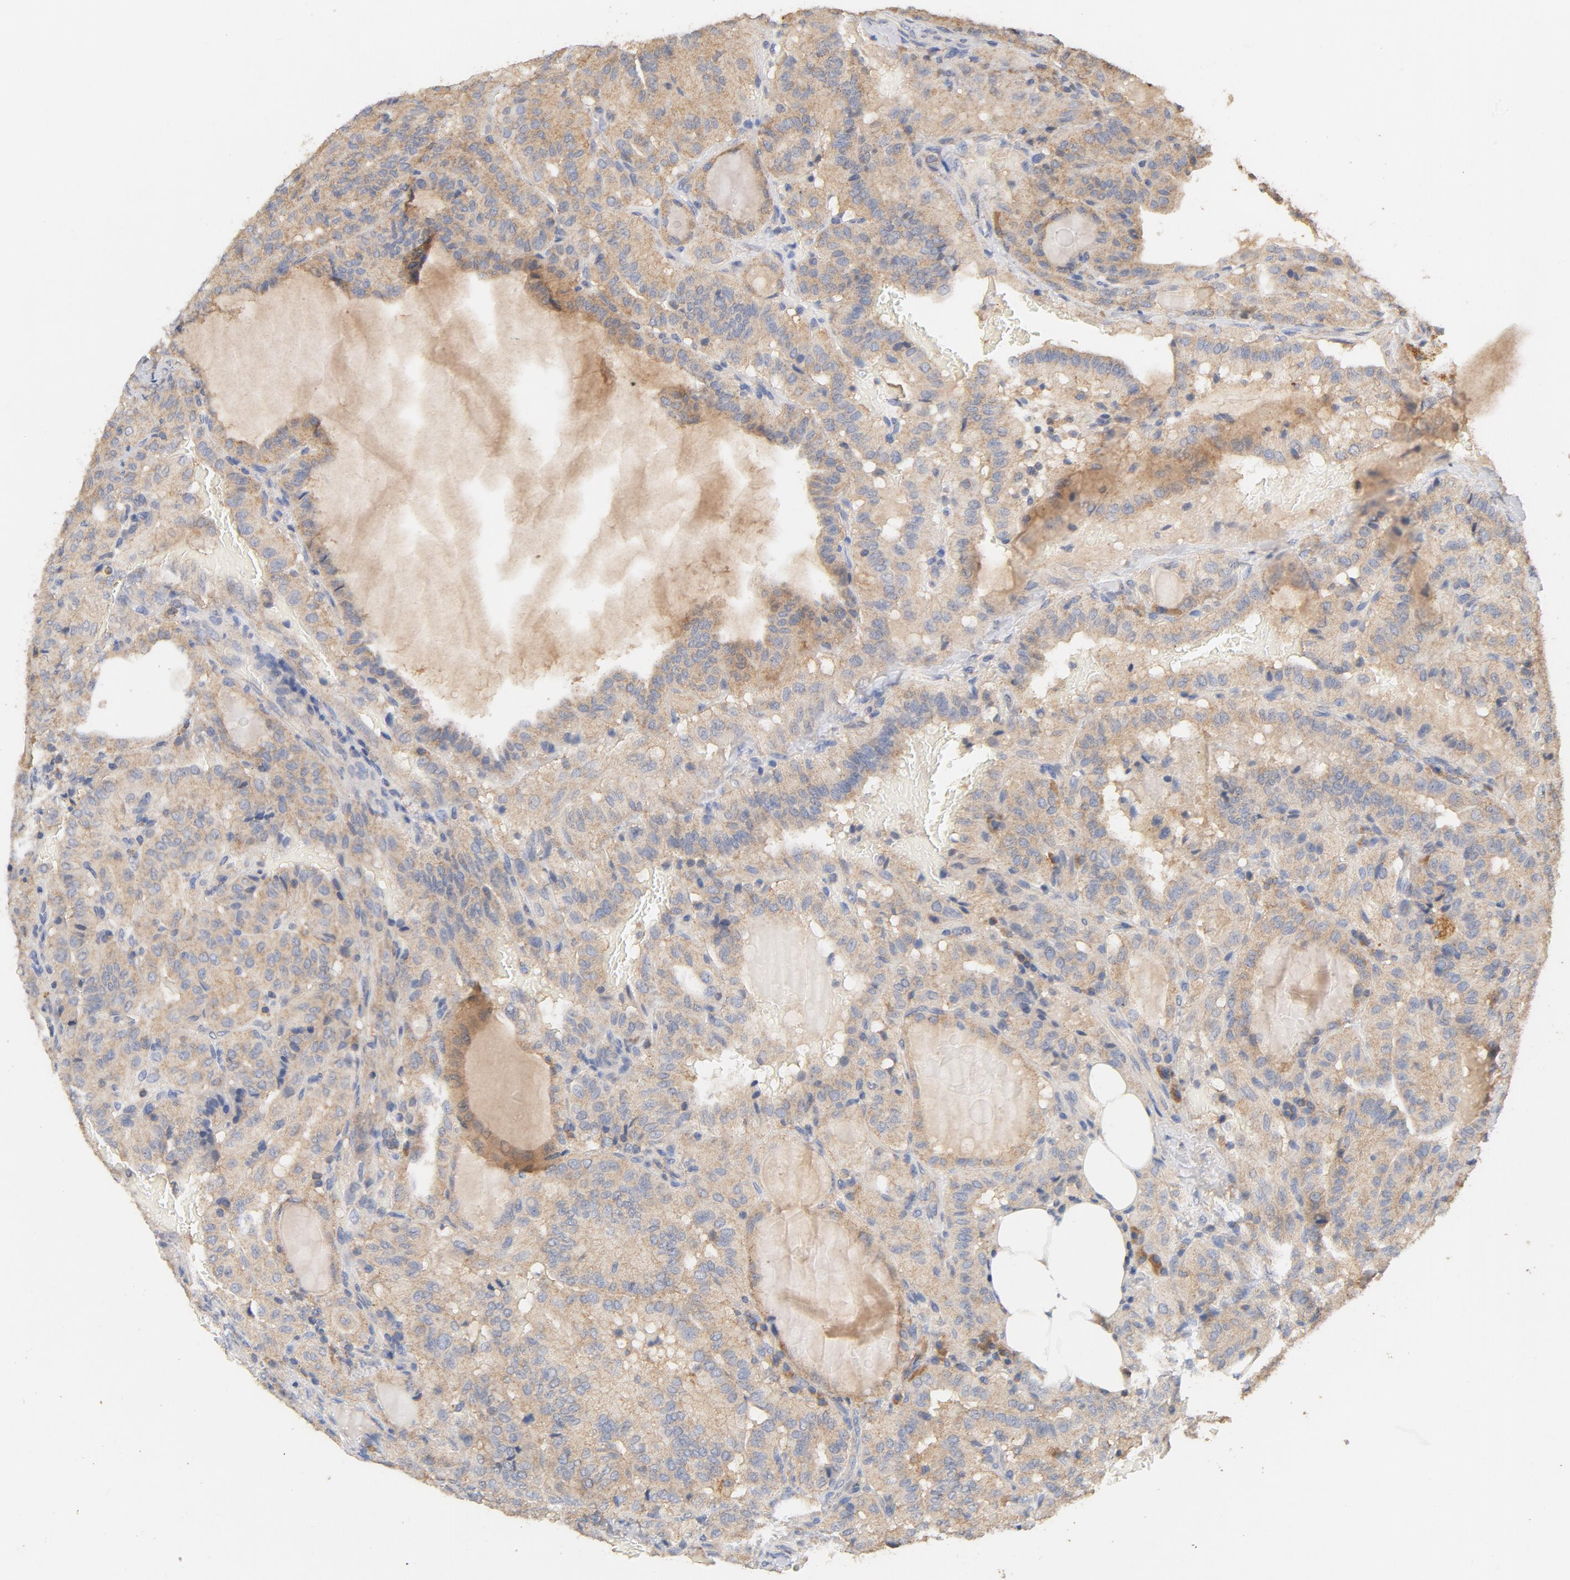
{"staining": {"intensity": "weak", "quantity": ">75%", "location": "cytoplasmic/membranous"}, "tissue": "thyroid cancer", "cell_type": "Tumor cells", "image_type": "cancer", "snomed": [{"axis": "morphology", "description": "Papillary adenocarcinoma, NOS"}, {"axis": "topography", "description": "Thyroid gland"}], "caption": "The image exhibits staining of thyroid cancer (papillary adenocarcinoma), revealing weak cytoplasmic/membranous protein staining (brown color) within tumor cells.", "gene": "DDX6", "patient": {"sex": "male", "age": 77}}